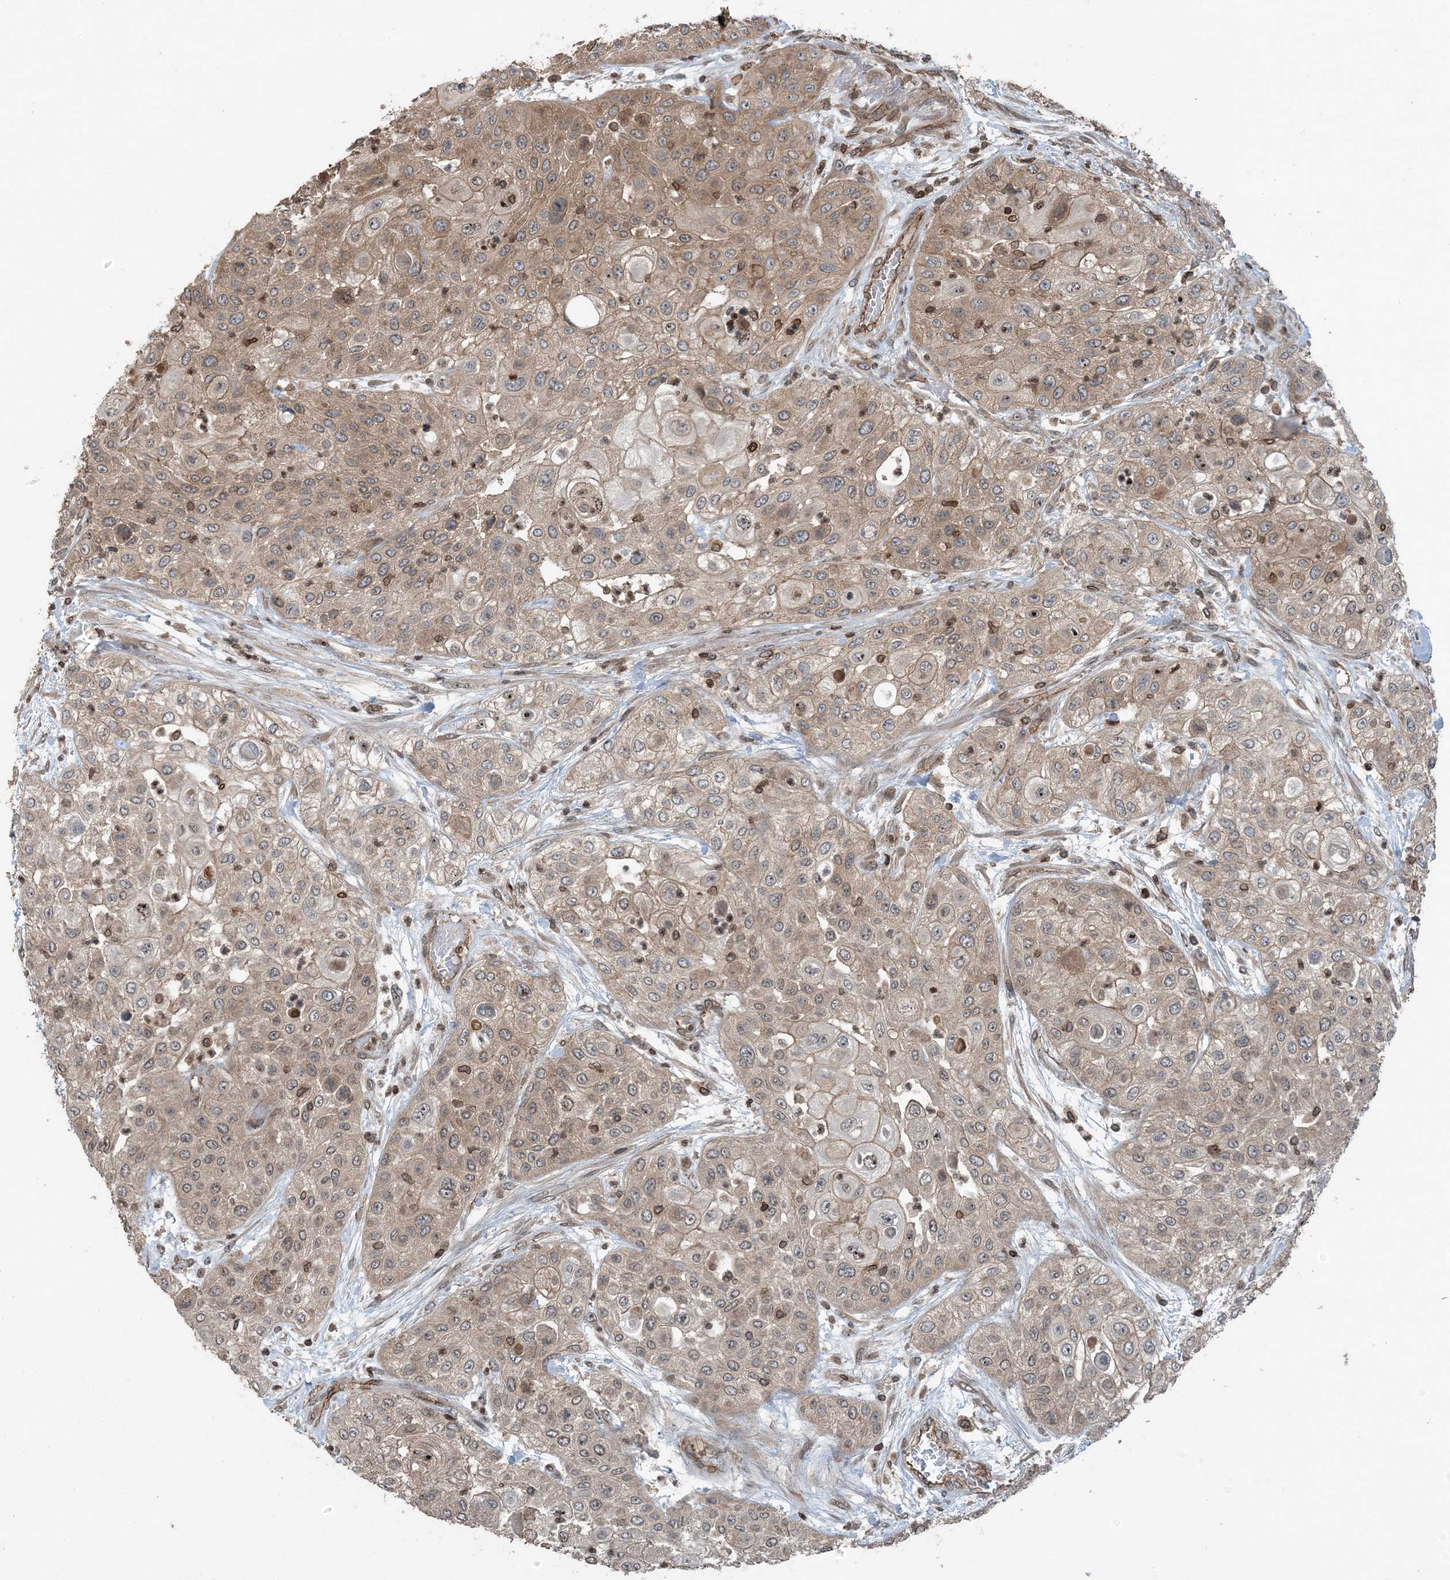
{"staining": {"intensity": "weak", "quantity": ">75%", "location": "cytoplasmic/membranous,nuclear"}, "tissue": "urothelial cancer", "cell_type": "Tumor cells", "image_type": "cancer", "snomed": [{"axis": "morphology", "description": "Urothelial carcinoma, High grade"}, {"axis": "topography", "description": "Urinary bladder"}], "caption": "Immunohistochemical staining of high-grade urothelial carcinoma demonstrates low levels of weak cytoplasmic/membranous and nuclear positivity in approximately >75% of tumor cells. Immunohistochemistry (ihc) stains the protein in brown and the nuclei are stained blue.", "gene": "ZFAND2B", "patient": {"sex": "female", "age": 79}}